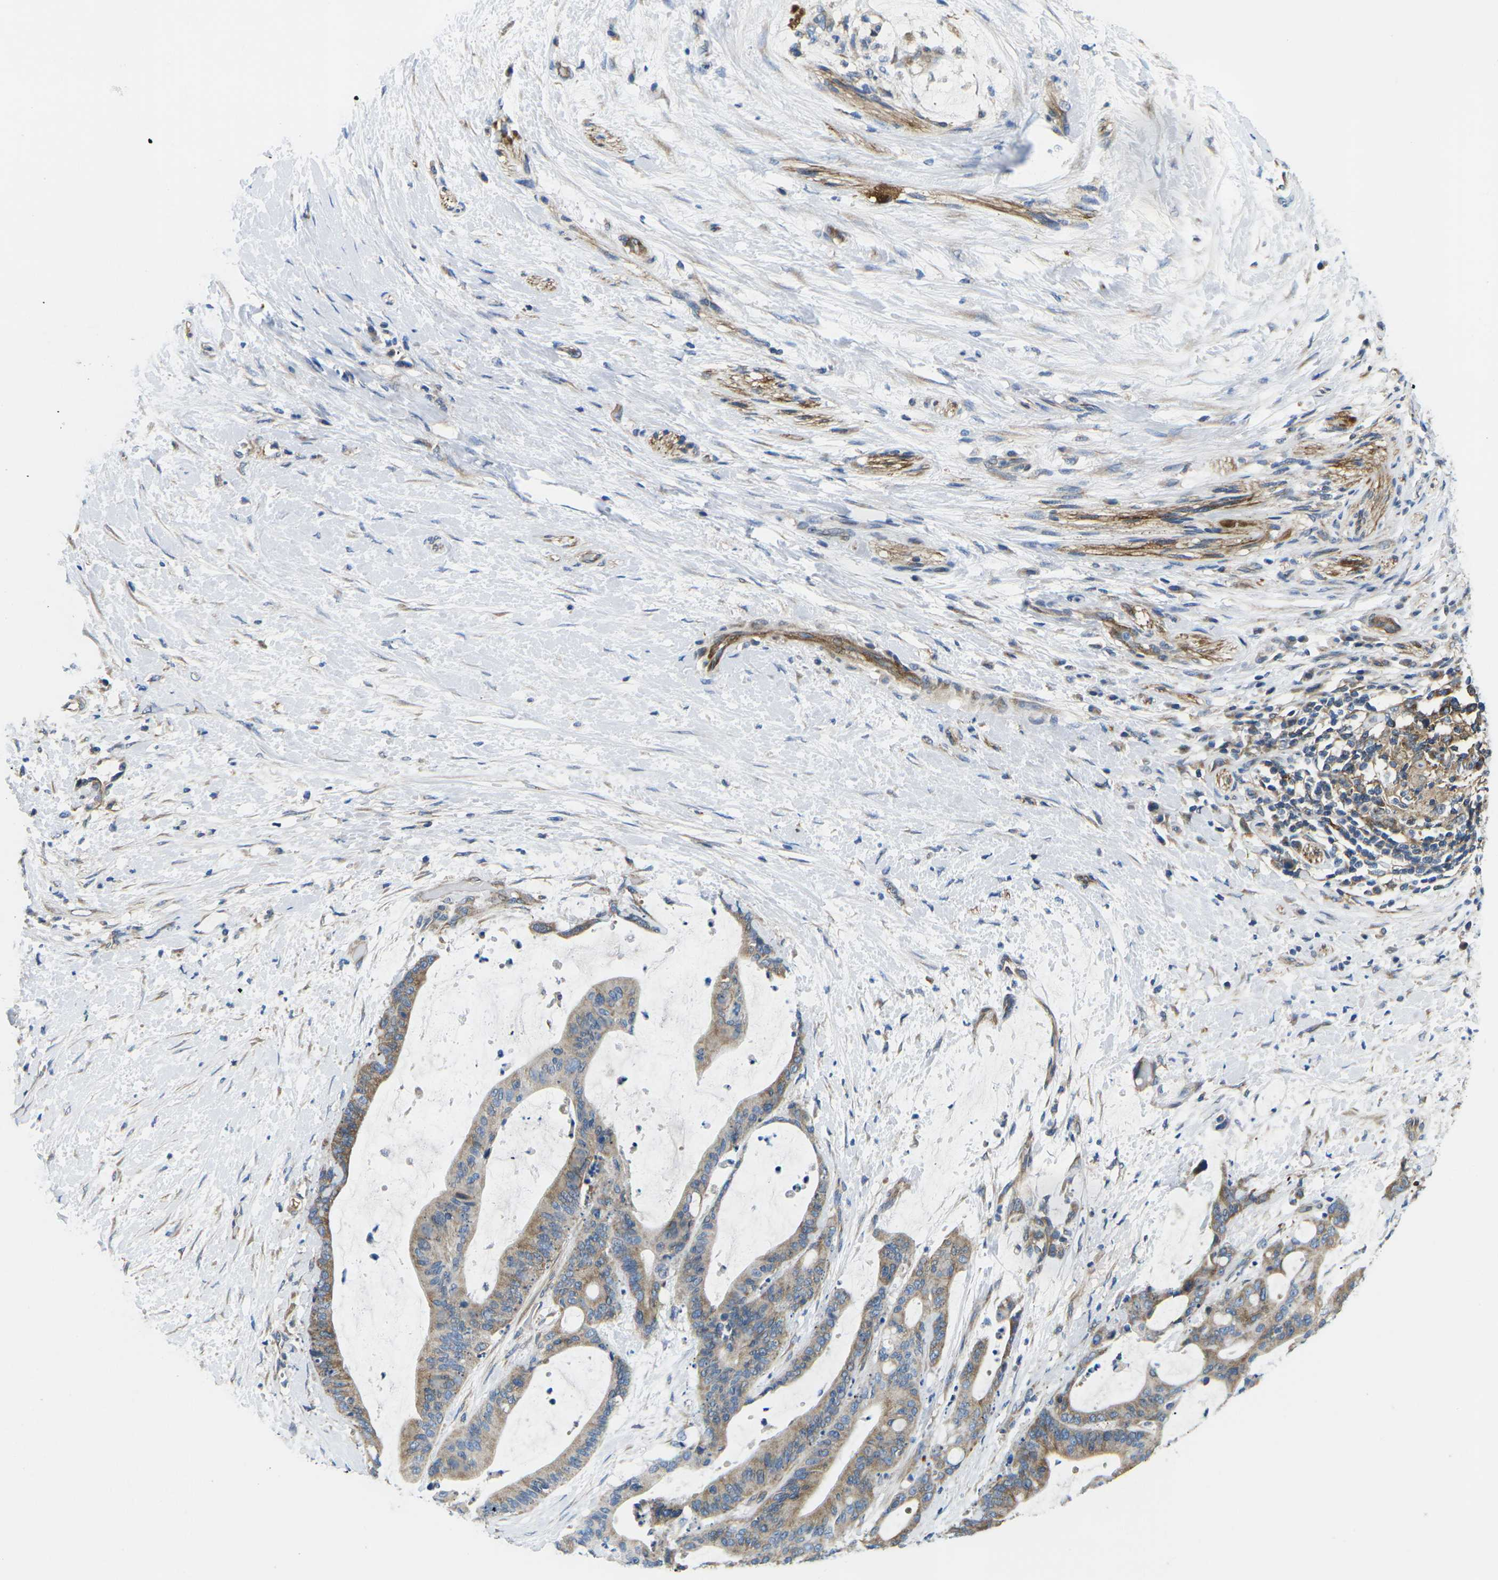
{"staining": {"intensity": "moderate", "quantity": "25%-75%", "location": "cytoplasmic/membranous"}, "tissue": "liver cancer", "cell_type": "Tumor cells", "image_type": "cancer", "snomed": [{"axis": "morphology", "description": "Cholangiocarcinoma"}, {"axis": "topography", "description": "Liver"}], "caption": "DAB (3,3'-diaminobenzidine) immunohistochemical staining of human liver cancer (cholangiocarcinoma) demonstrates moderate cytoplasmic/membranous protein expression in approximately 25%-75% of tumor cells.", "gene": "TMEFF2", "patient": {"sex": "female", "age": 73}}